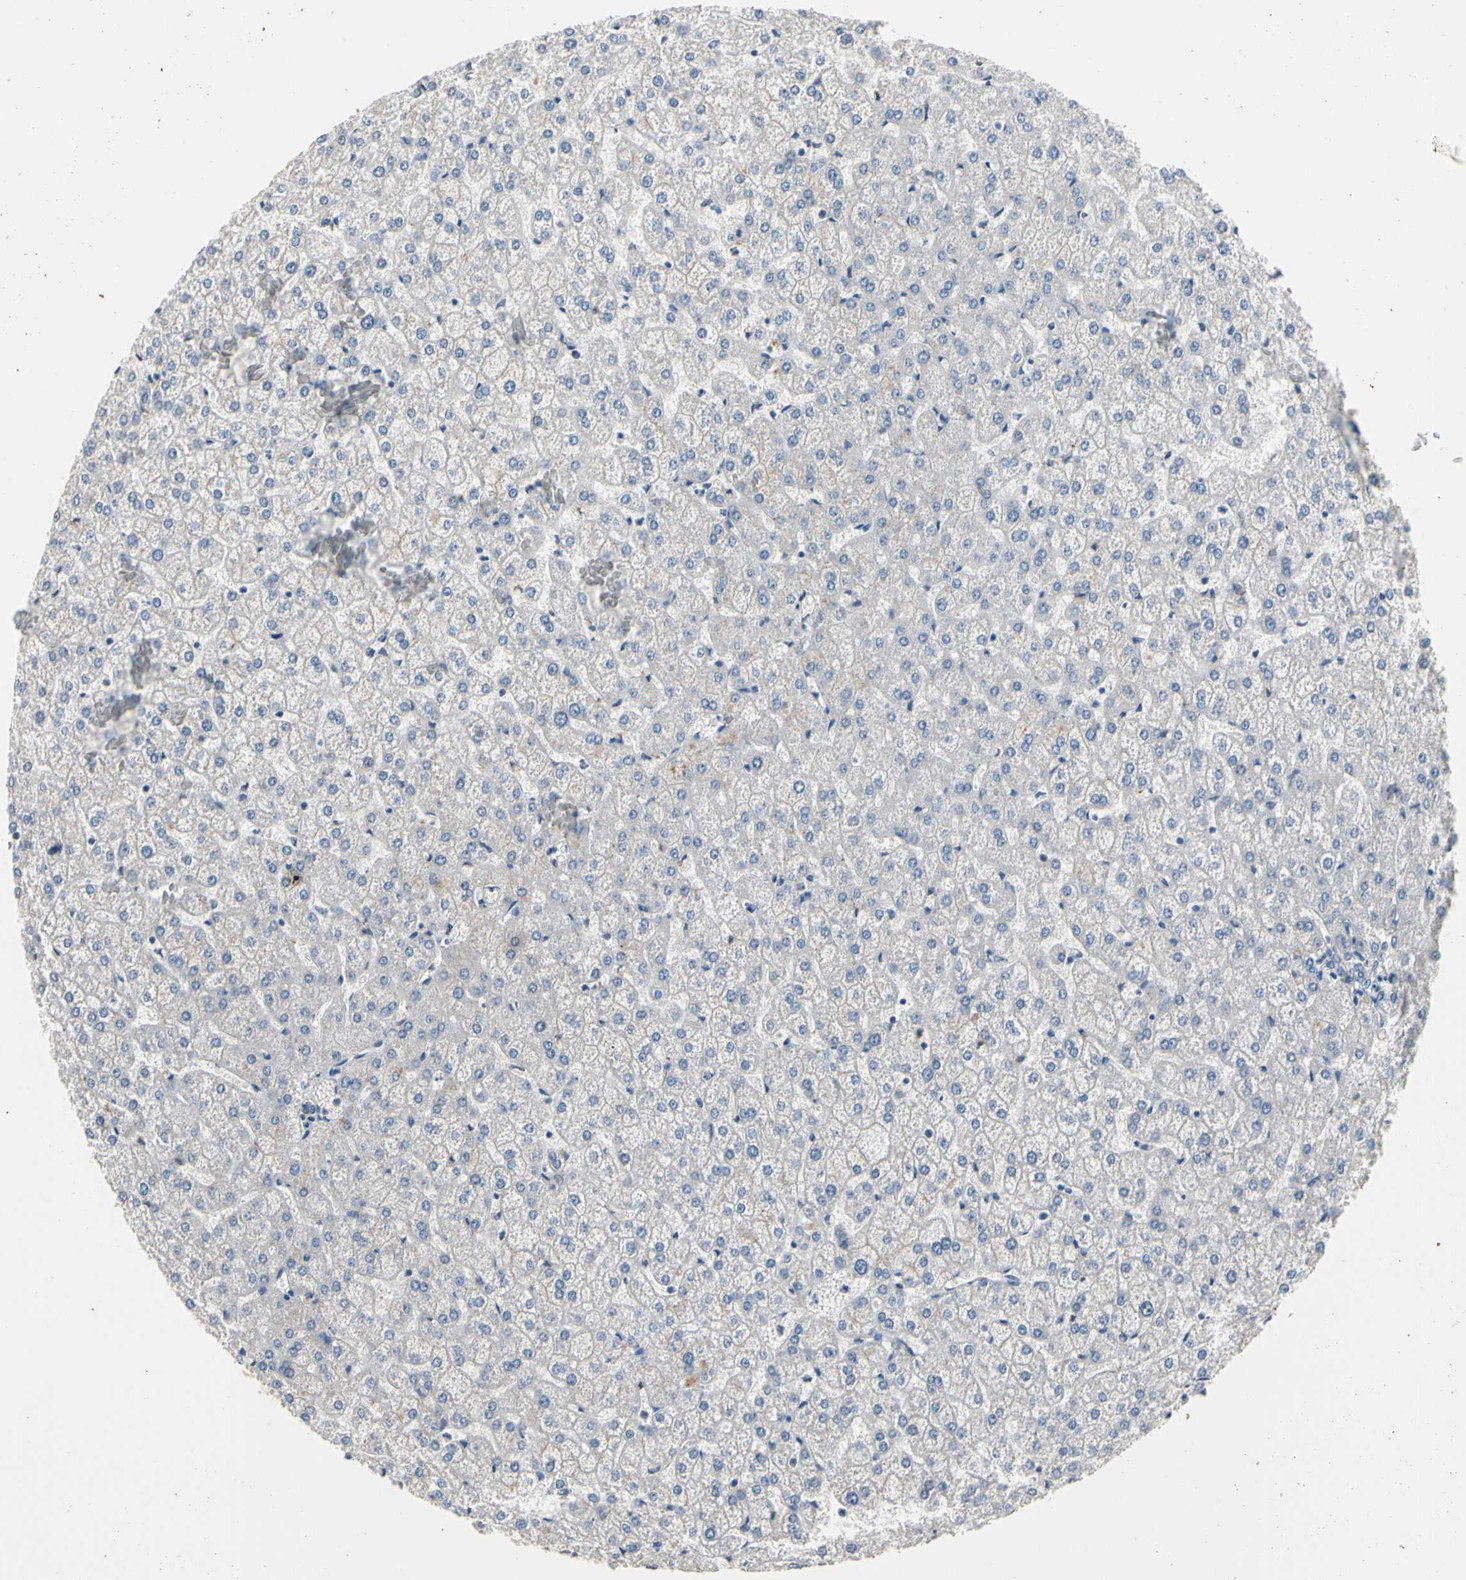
{"staining": {"intensity": "negative", "quantity": "none", "location": "none"}, "tissue": "liver", "cell_type": "Cholangiocytes", "image_type": "normal", "snomed": [{"axis": "morphology", "description": "Normal tissue, NOS"}, {"axis": "topography", "description": "Liver"}], "caption": "Human liver stained for a protein using immunohistochemistry demonstrates no staining in cholangiocytes.", "gene": "SV2A", "patient": {"sex": "female", "age": 32}}